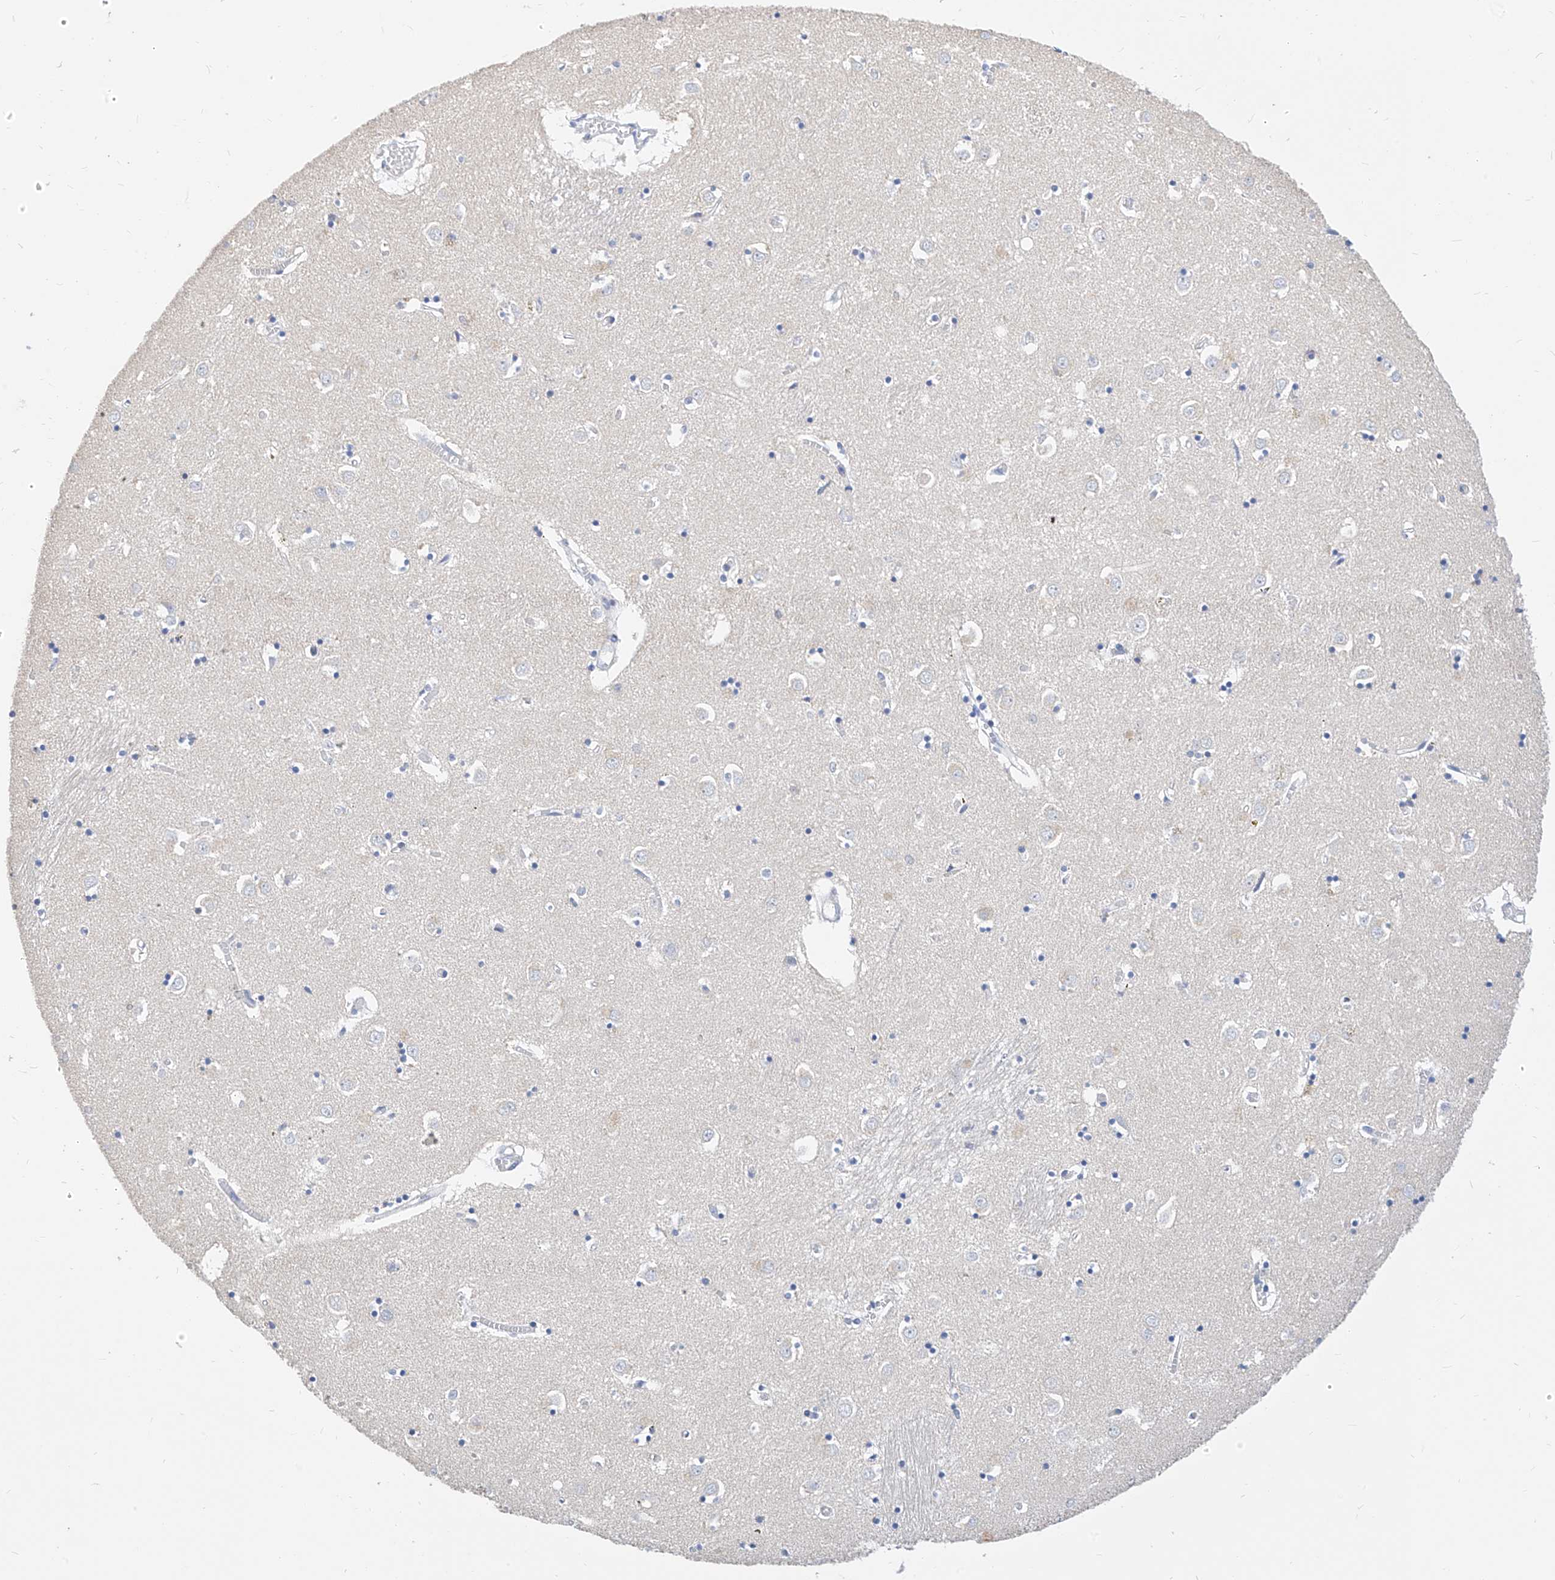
{"staining": {"intensity": "negative", "quantity": "none", "location": "none"}, "tissue": "caudate", "cell_type": "Glial cells", "image_type": "normal", "snomed": [{"axis": "morphology", "description": "Normal tissue, NOS"}, {"axis": "topography", "description": "Lateral ventricle wall"}], "caption": "This is an IHC histopathology image of unremarkable caudate. There is no positivity in glial cells.", "gene": "ZZEF1", "patient": {"sex": "male", "age": 70}}